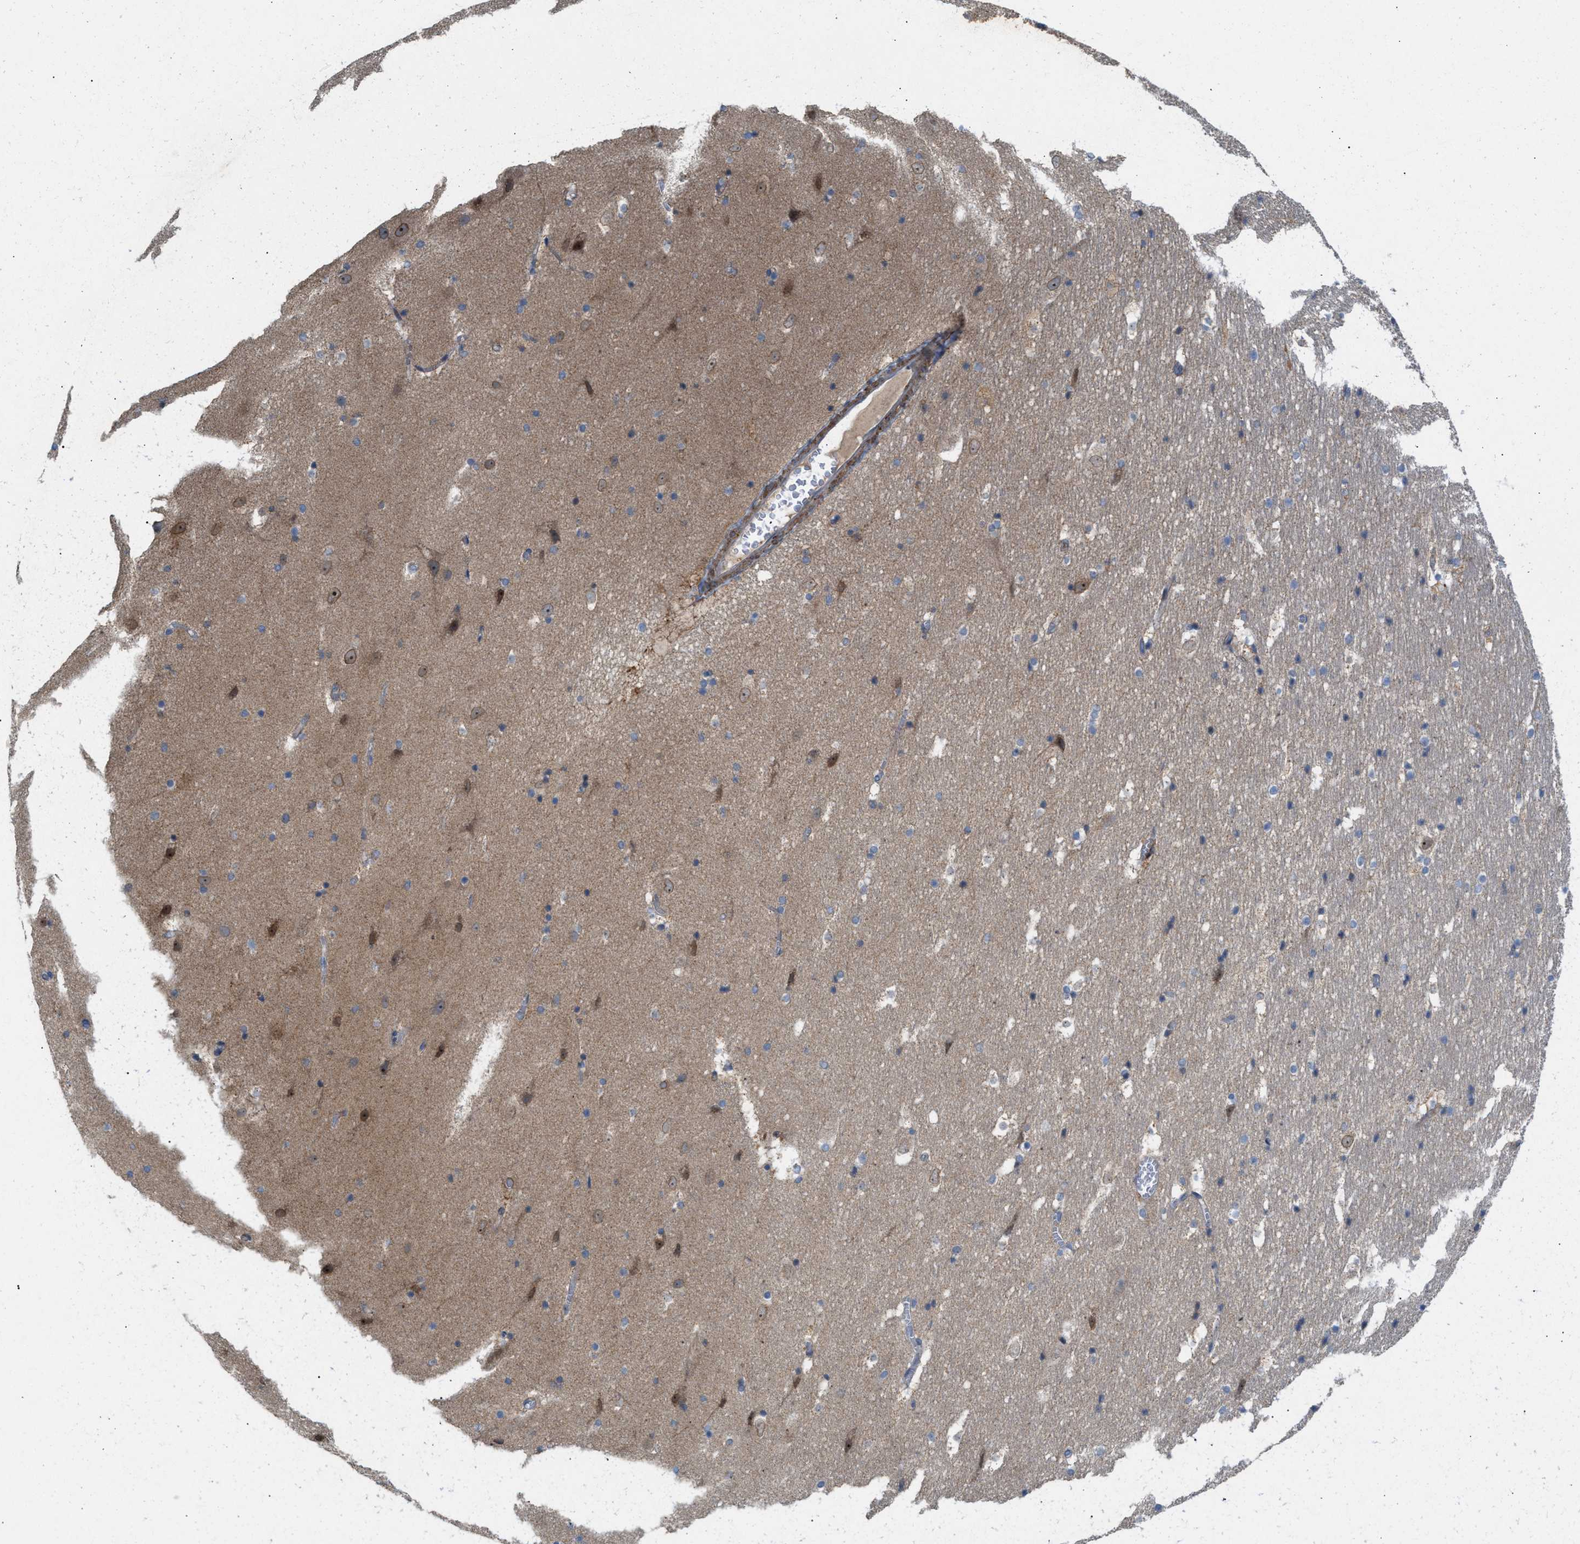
{"staining": {"intensity": "weak", "quantity": "<25%", "location": "cytoplasmic/membranous"}, "tissue": "hippocampus", "cell_type": "Glial cells", "image_type": "normal", "snomed": [{"axis": "morphology", "description": "Normal tissue, NOS"}, {"axis": "topography", "description": "Hippocampus"}], "caption": "Immunohistochemical staining of benign human hippocampus displays no significant expression in glial cells.", "gene": "CYB5D1", "patient": {"sex": "male", "age": 45}}